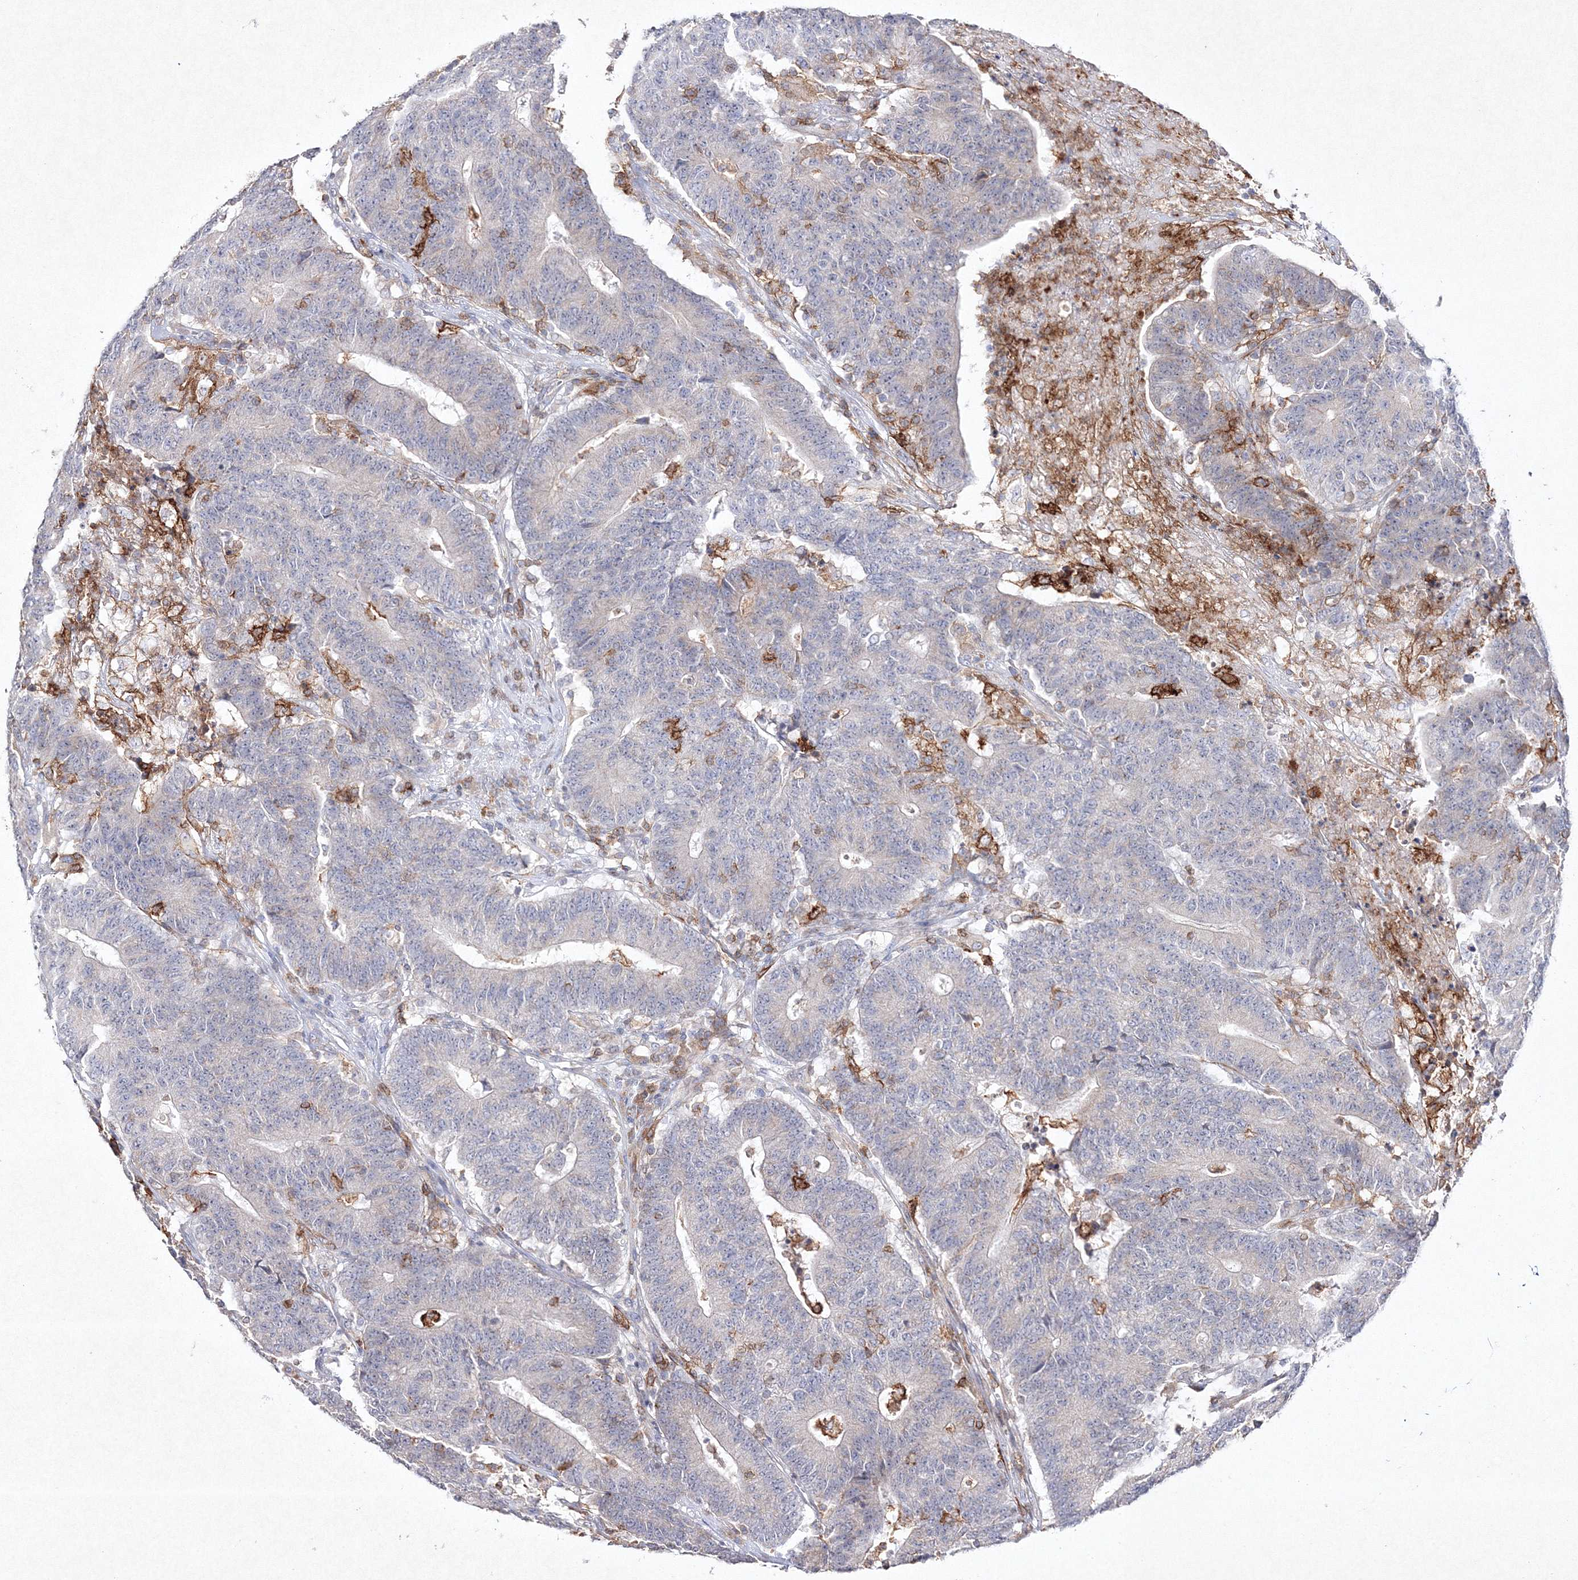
{"staining": {"intensity": "weak", "quantity": "<25%", "location": "cytoplasmic/membranous"}, "tissue": "colorectal cancer", "cell_type": "Tumor cells", "image_type": "cancer", "snomed": [{"axis": "morphology", "description": "Normal tissue, NOS"}, {"axis": "morphology", "description": "Adenocarcinoma, NOS"}, {"axis": "topography", "description": "Colon"}], "caption": "Colorectal adenocarcinoma stained for a protein using immunohistochemistry reveals no positivity tumor cells.", "gene": "HCST", "patient": {"sex": "female", "age": 75}}